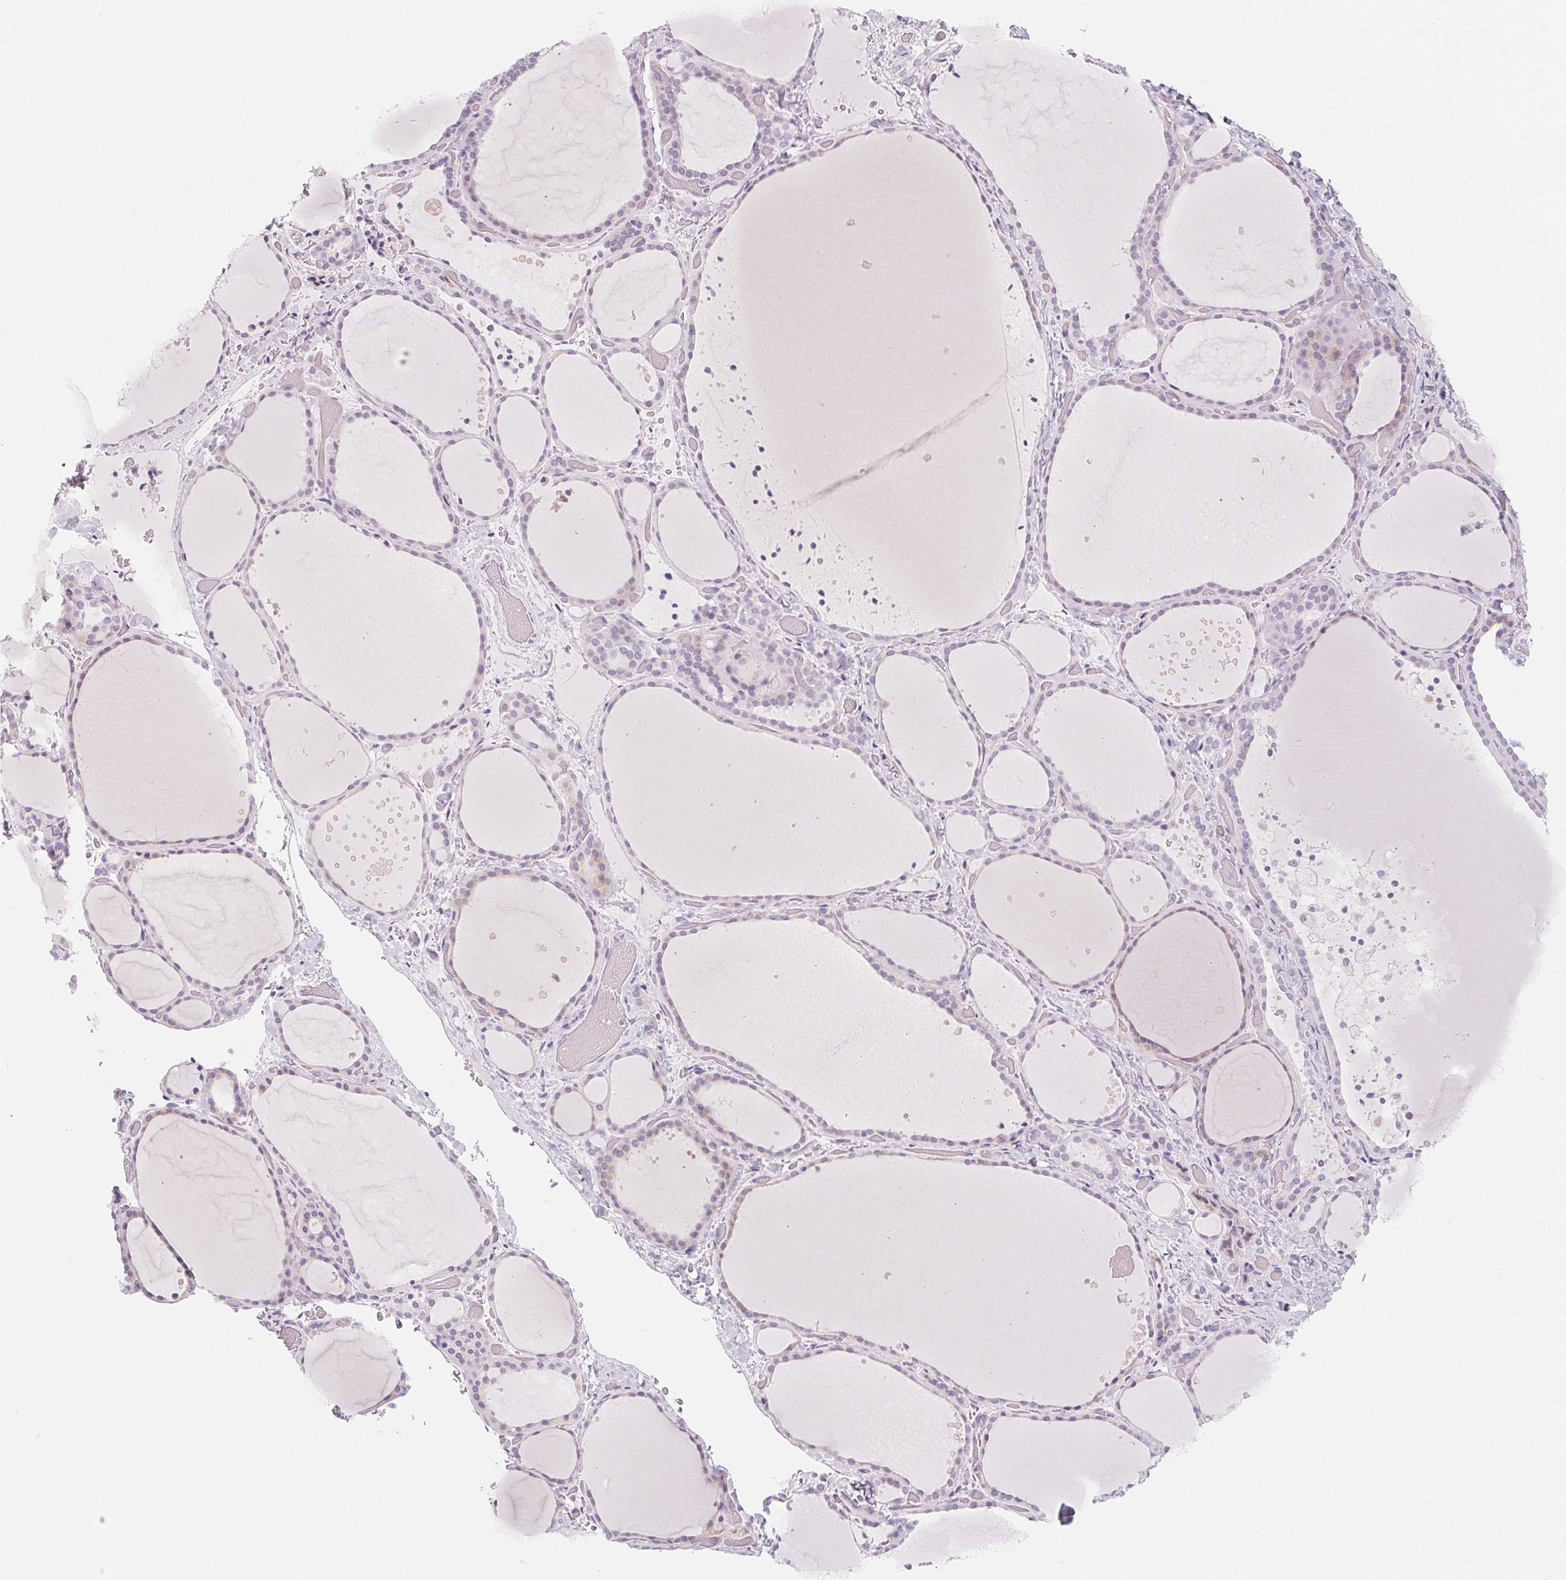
{"staining": {"intensity": "negative", "quantity": "none", "location": "none"}, "tissue": "thyroid gland", "cell_type": "Glandular cells", "image_type": "normal", "snomed": [{"axis": "morphology", "description": "Normal tissue, NOS"}, {"axis": "topography", "description": "Thyroid gland"}], "caption": "Immunohistochemistry (IHC) photomicrograph of normal thyroid gland: thyroid gland stained with DAB (3,3'-diaminobenzidine) exhibits no significant protein expression in glandular cells.", "gene": "SH3GL2", "patient": {"sex": "female", "age": 36}}